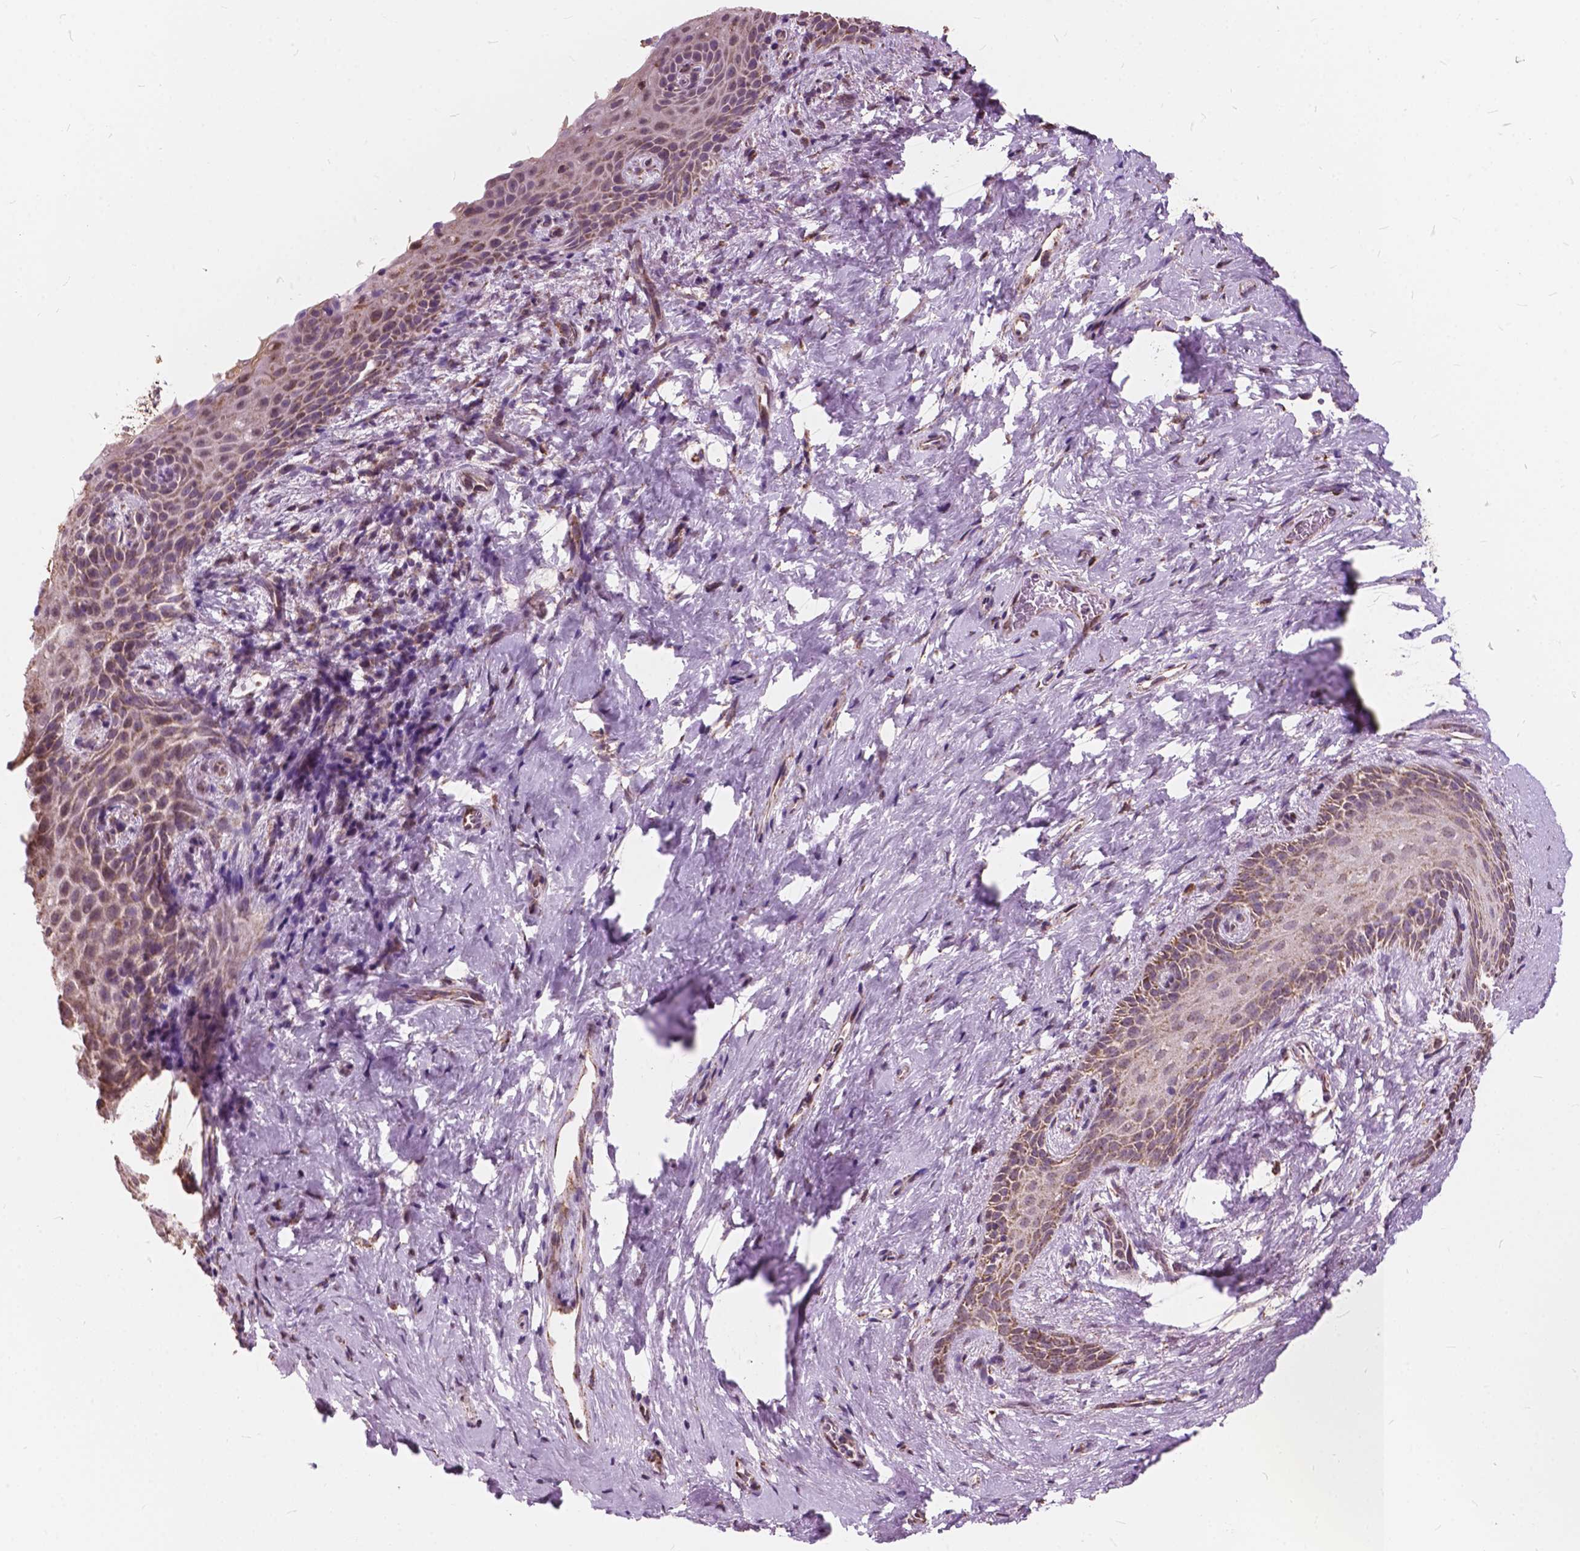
{"staining": {"intensity": "moderate", "quantity": ">75%", "location": "cytoplasmic/membranous"}, "tissue": "skin", "cell_type": "Epidermal cells", "image_type": "normal", "snomed": [{"axis": "morphology", "description": "Normal tissue, NOS"}, {"axis": "topography", "description": "Anal"}], "caption": "This image exhibits immunohistochemistry (IHC) staining of unremarkable human skin, with medium moderate cytoplasmic/membranous staining in approximately >75% of epidermal cells.", "gene": "SCOC", "patient": {"sex": "female", "age": 46}}